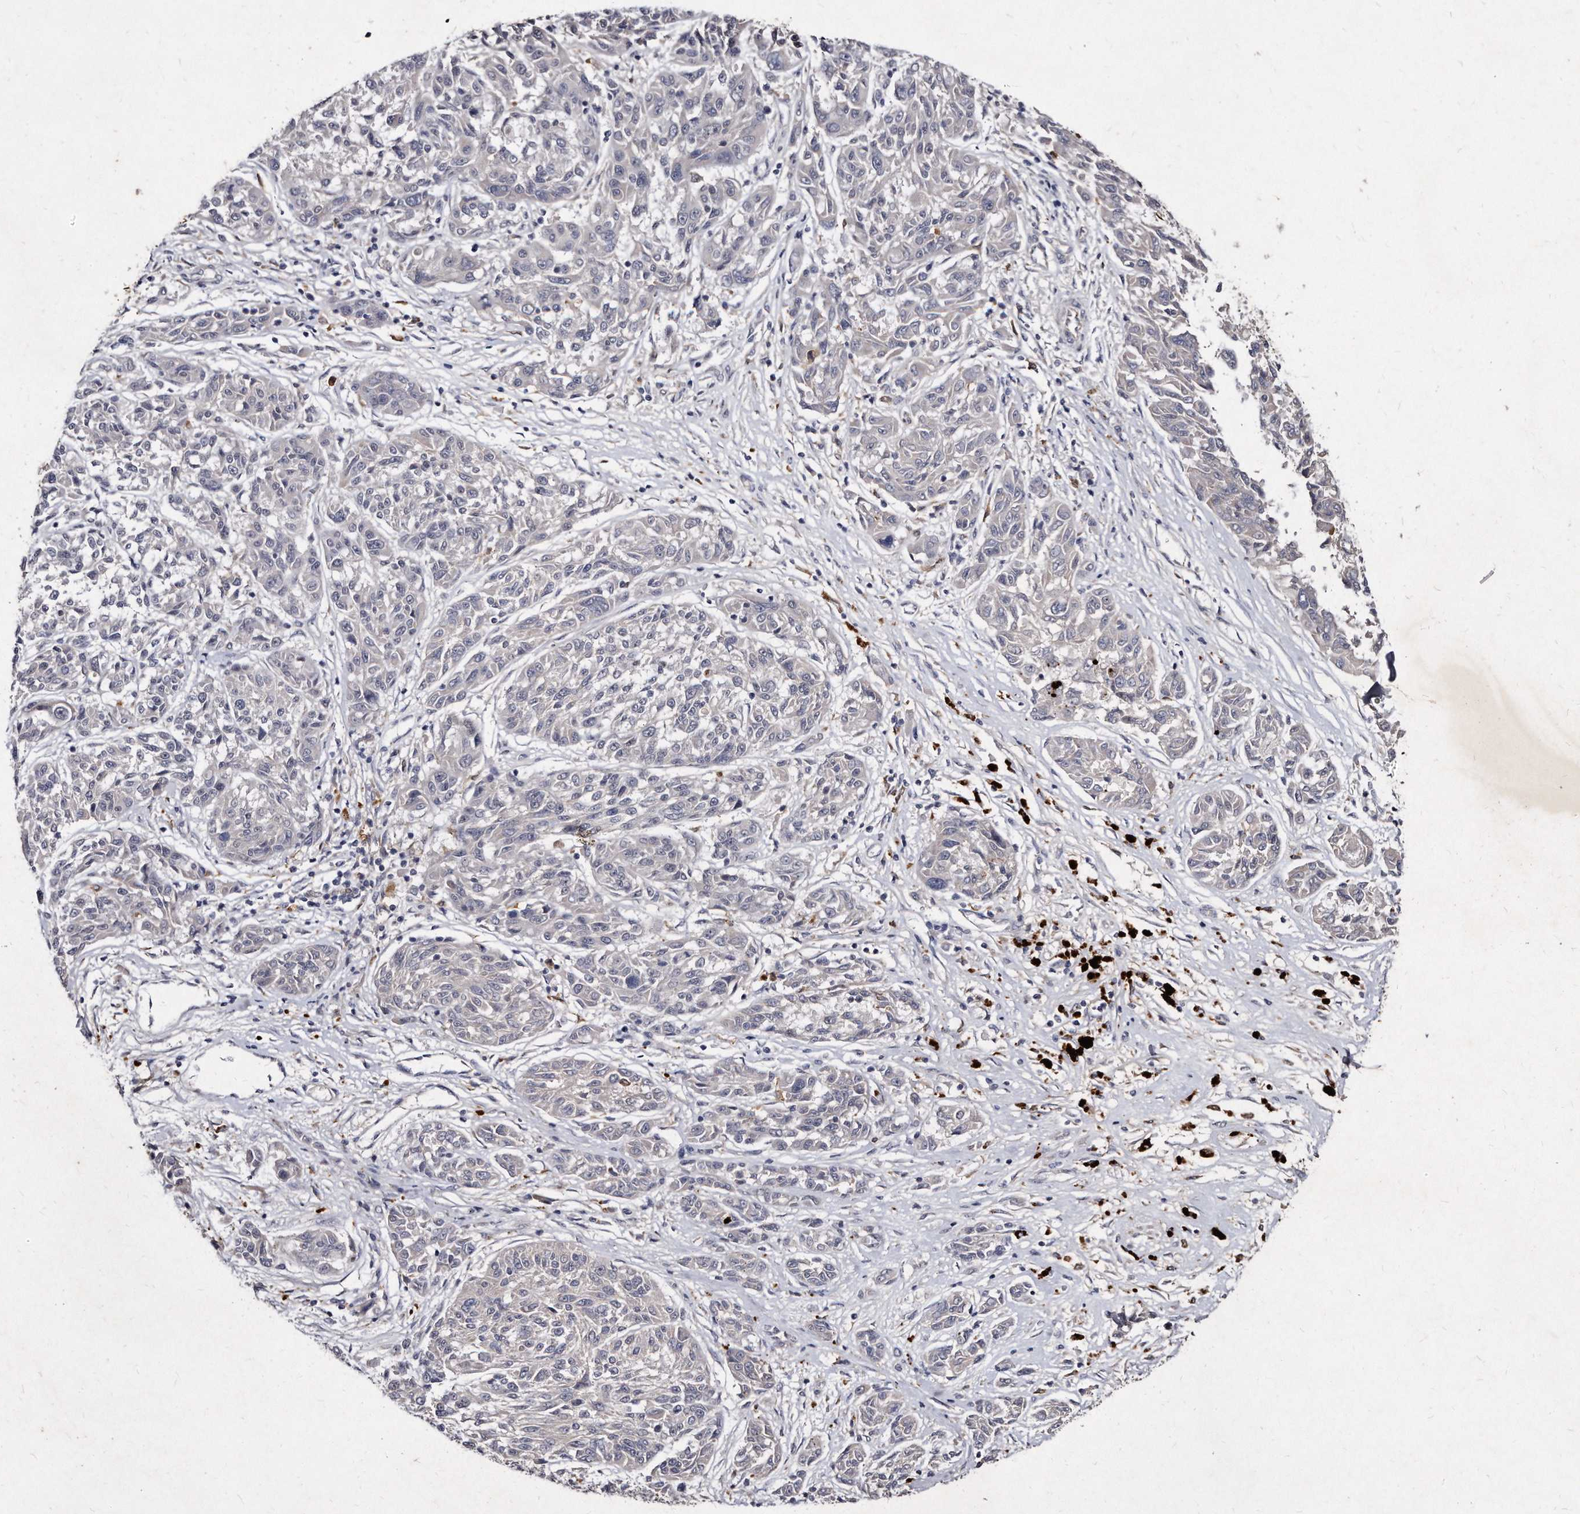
{"staining": {"intensity": "negative", "quantity": "none", "location": "none"}, "tissue": "melanoma", "cell_type": "Tumor cells", "image_type": "cancer", "snomed": [{"axis": "morphology", "description": "Malignant melanoma, NOS"}, {"axis": "topography", "description": "Skin"}], "caption": "Human melanoma stained for a protein using IHC displays no expression in tumor cells.", "gene": "KLHDC3", "patient": {"sex": "male", "age": 53}}